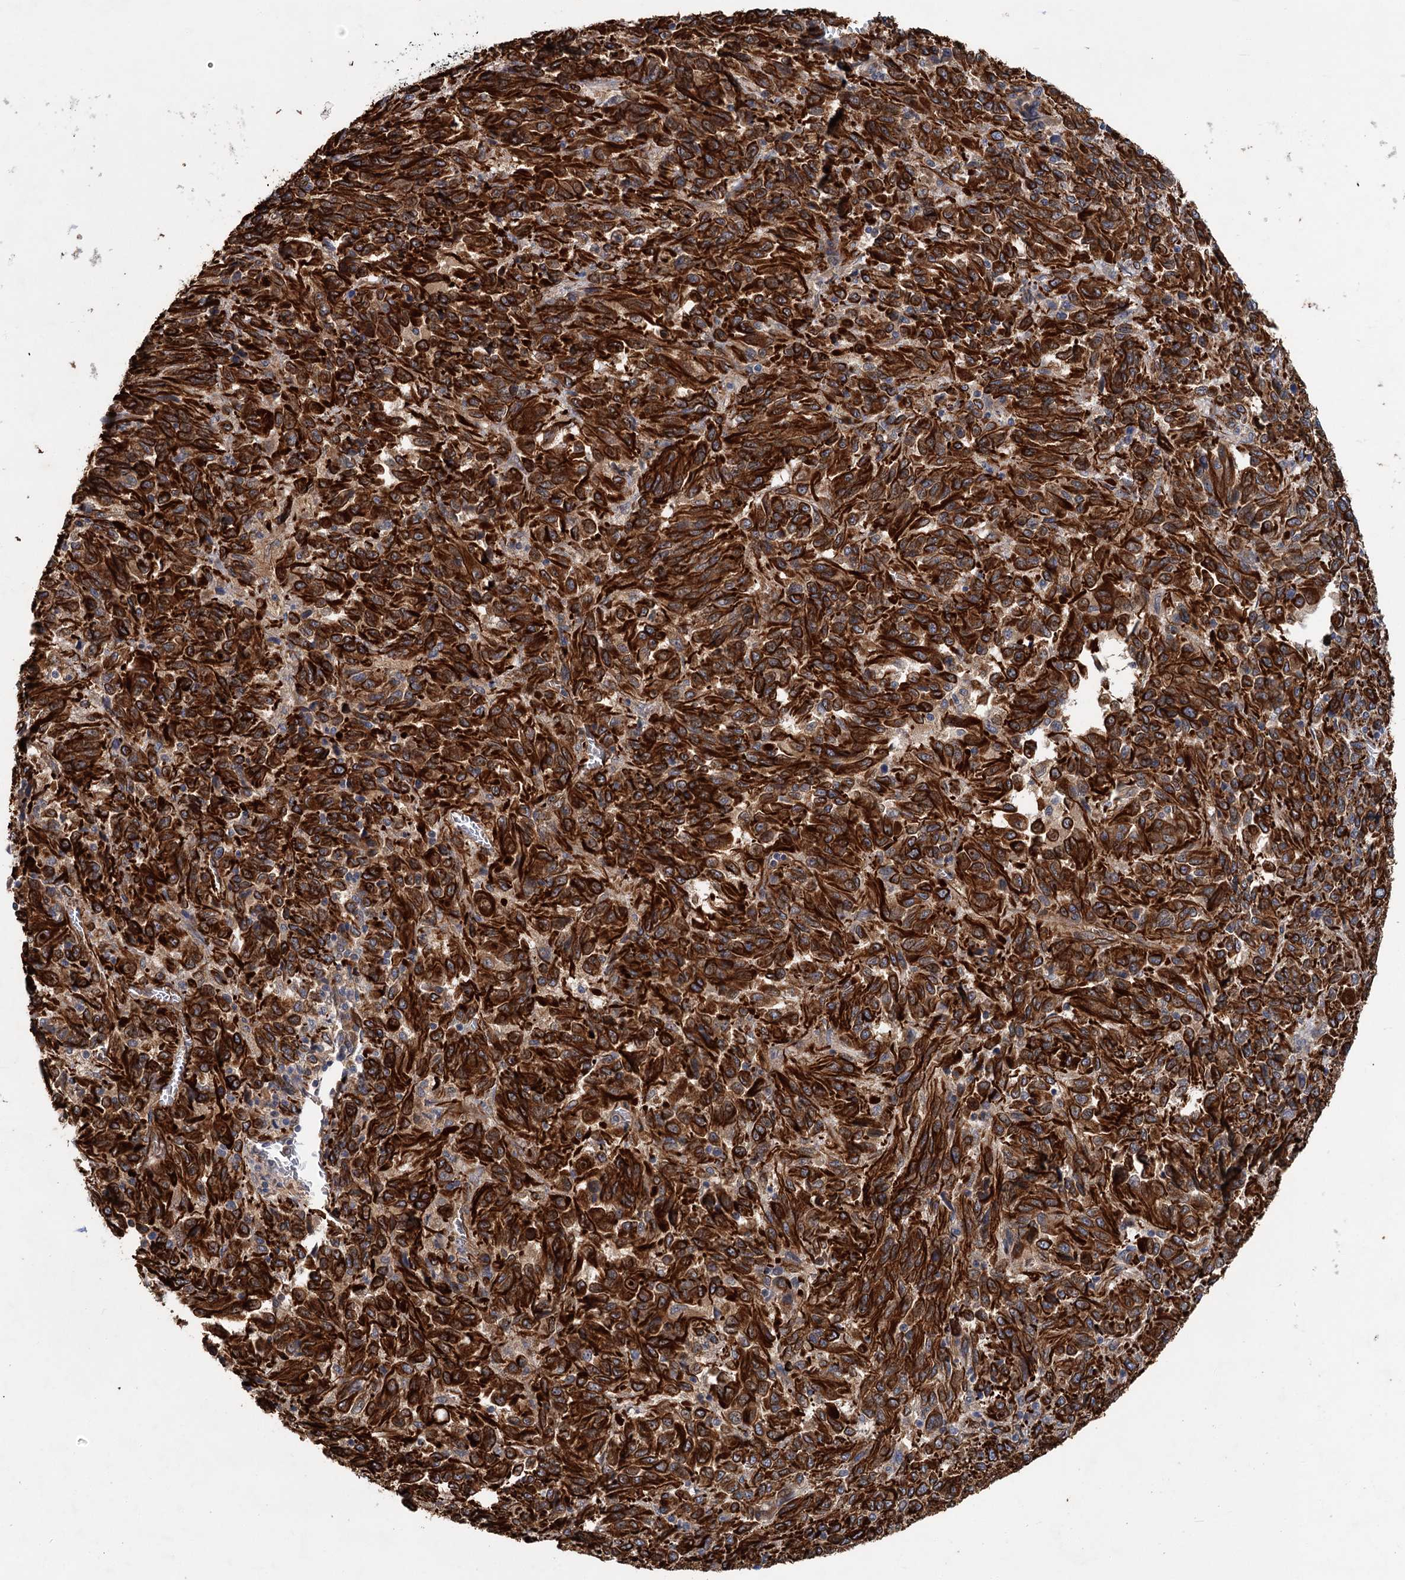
{"staining": {"intensity": "strong", "quantity": ">75%", "location": "cytoplasmic/membranous"}, "tissue": "melanoma", "cell_type": "Tumor cells", "image_type": "cancer", "snomed": [{"axis": "morphology", "description": "Malignant melanoma, Metastatic site"}, {"axis": "topography", "description": "Lung"}], "caption": "Immunohistochemistry of human malignant melanoma (metastatic site) shows high levels of strong cytoplasmic/membranous expression in about >75% of tumor cells.", "gene": "PKN2", "patient": {"sex": "male", "age": 64}}